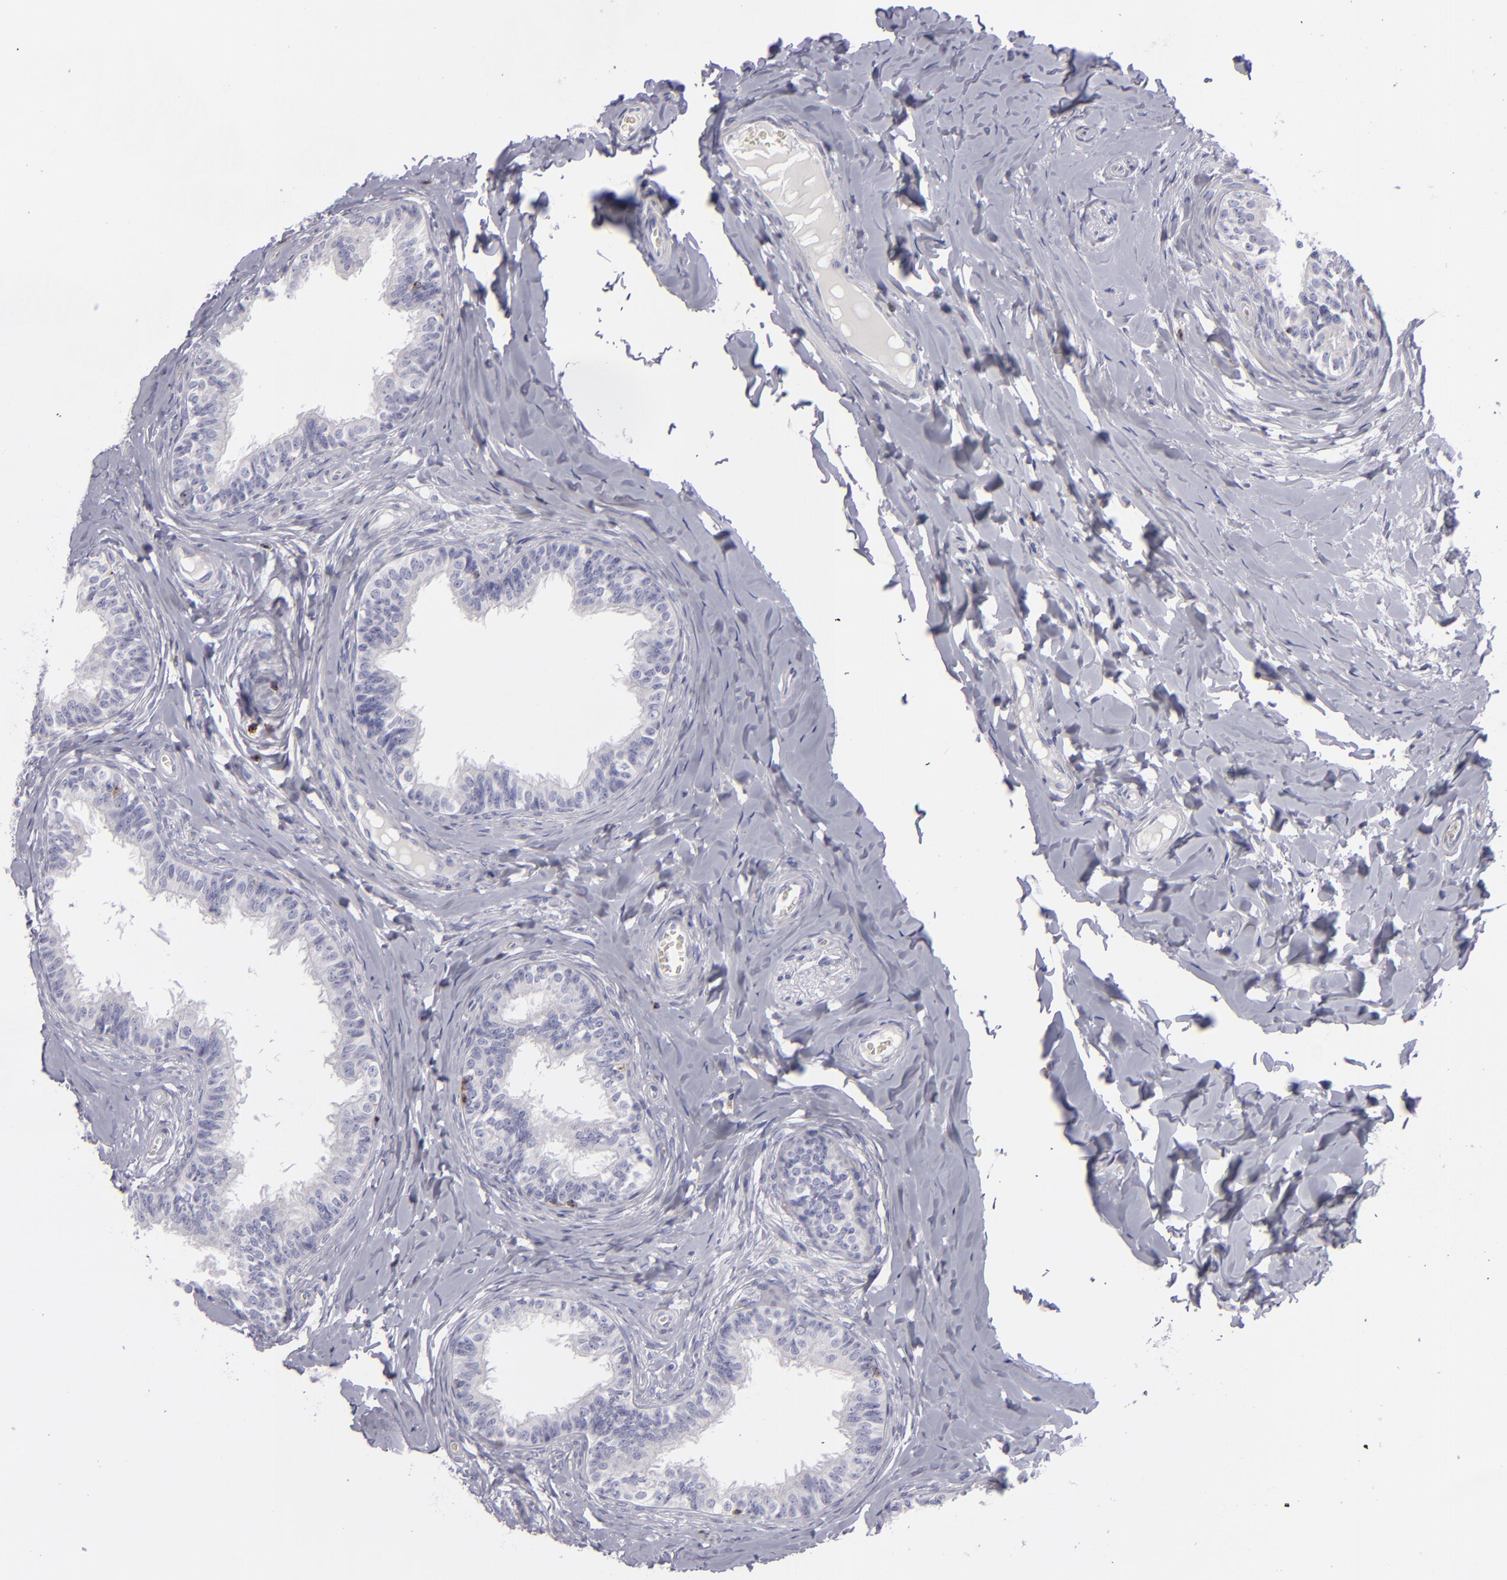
{"staining": {"intensity": "negative", "quantity": "none", "location": "none"}, "tissue": "epididymis", "cell_type": "Glandular cells", "image_type": "normal", "snomed": [{"axis": "morphology", "description": "Normal tissue, NOS"}, {"axis": "topography", "description": "Soft tissue"}, {"axis": "topography", "description": "Epididymis"}], "caption": "This is an immunohistochemistry photomicrograph of normal epididymis. There is no staining in glandular cells.", "gene": "CD2", "patient": {"sex": "male", "age": 26}}